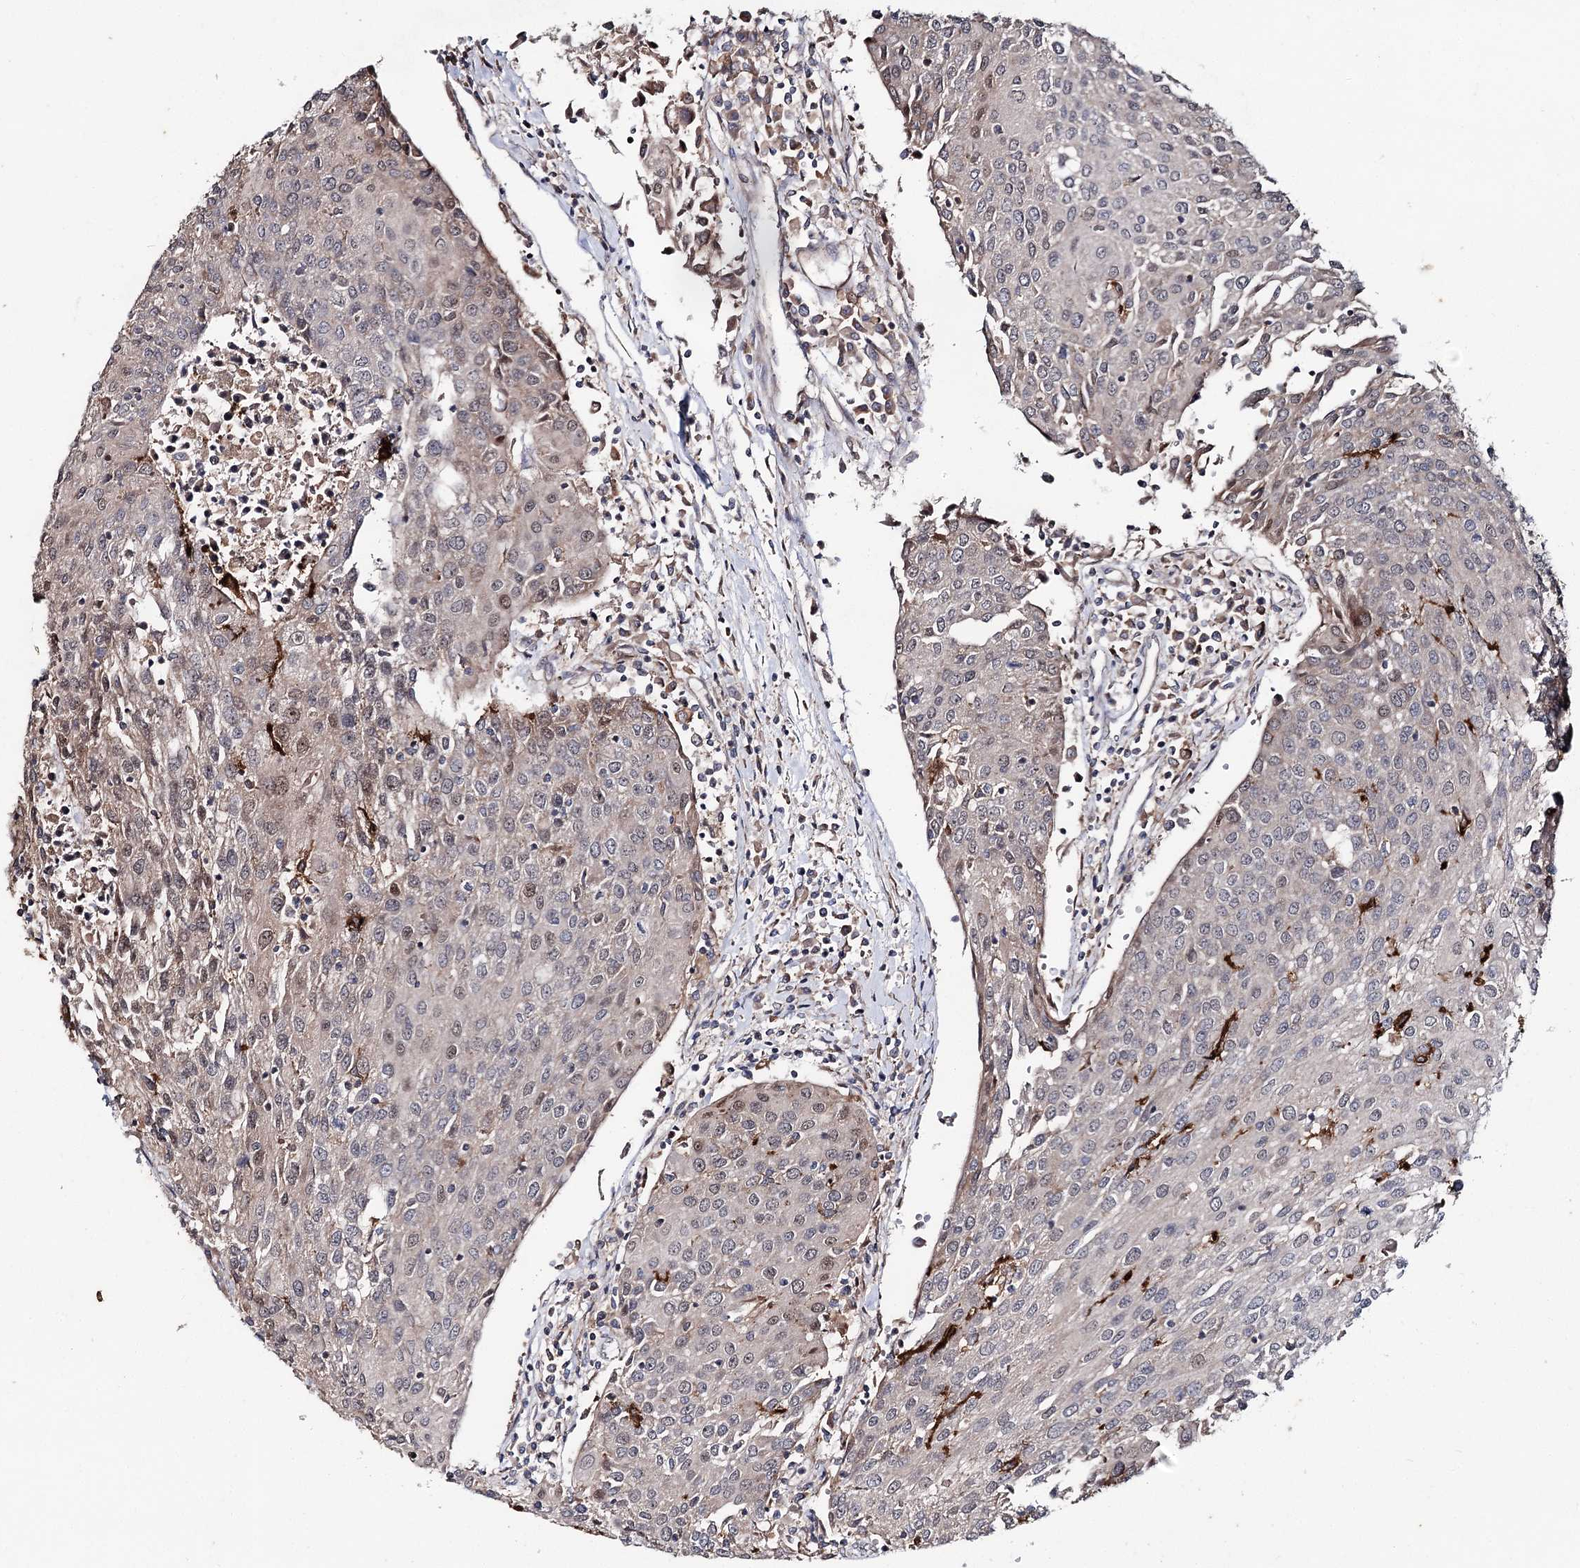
{"staining": {"intensity": "negative", "quantity": "none", "location": "none"}, "tissue": "urothelial cancer", "cell_type": "Tumor cells", "image_type": "cancer", "snomed": [{"axis": "morphology", "description": "Urothelial carcinoma, High grade"}, {"axis": "topography", "description": "Urinary bladder"}], "caption": "Micrograph shows no significant protein expression in tumor cells of urothelial carcinoma (high-grade). (Immunohistochemistry (ihc), brightfield microscopy, high magnification).", "gene": "MINDY3", "patient": {"sex": "female", "age": 85}}